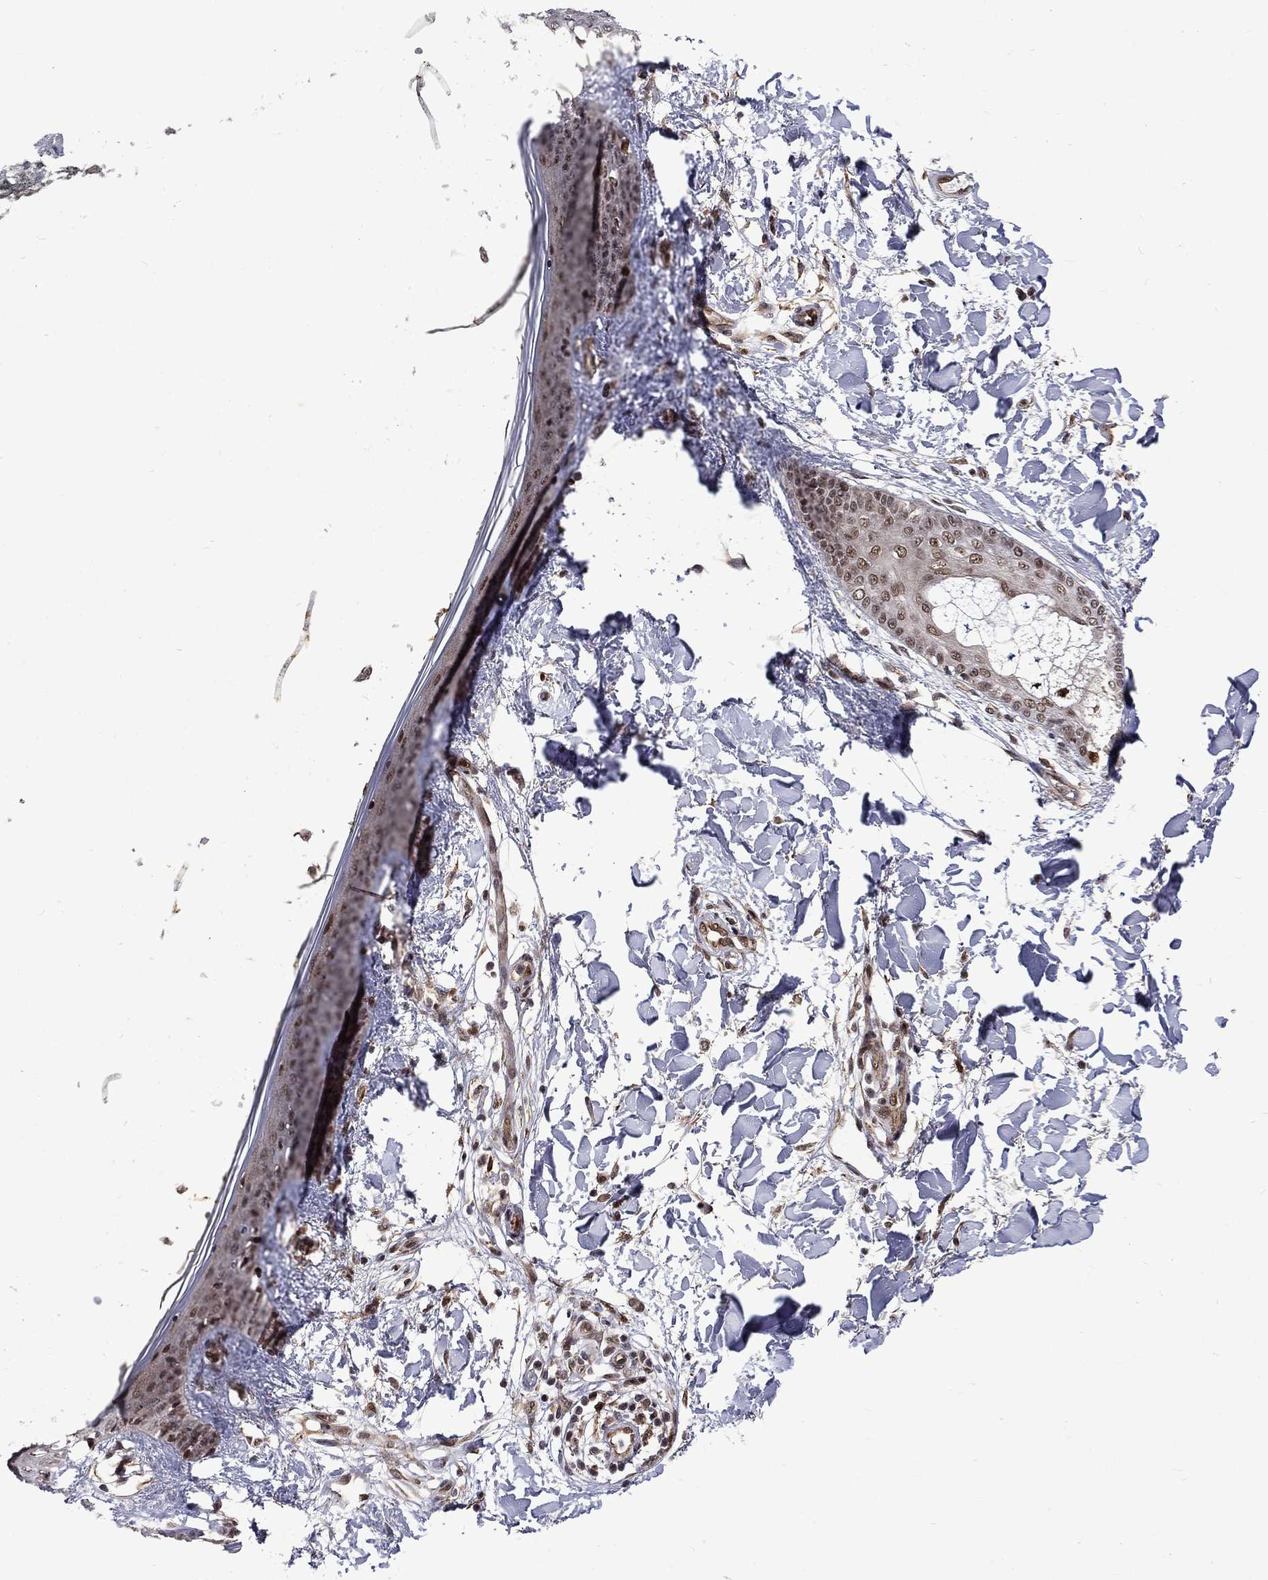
{"staining": {"intensity": "negative", "quantity": "none", "location": "none"}, "tissue": "skin", "cell_type": "Fibroblasts", "image_type": "normal", "snomed": [{"axis": "morphology", "description": "Normal tissue, NOS"}, {"axis": "topography", "description": "Skin"}], "caption": "Photomicrograph shows no protein positivity in fibroblasts of unremarkable skin. The staining is performed using DAB (3,3'-diaminobenzidine) brown chromogen with nuclei counter-stained in using hematoxylin.", "gene": "KPNA3", "patient": {"sex": "female", "age": 34}}